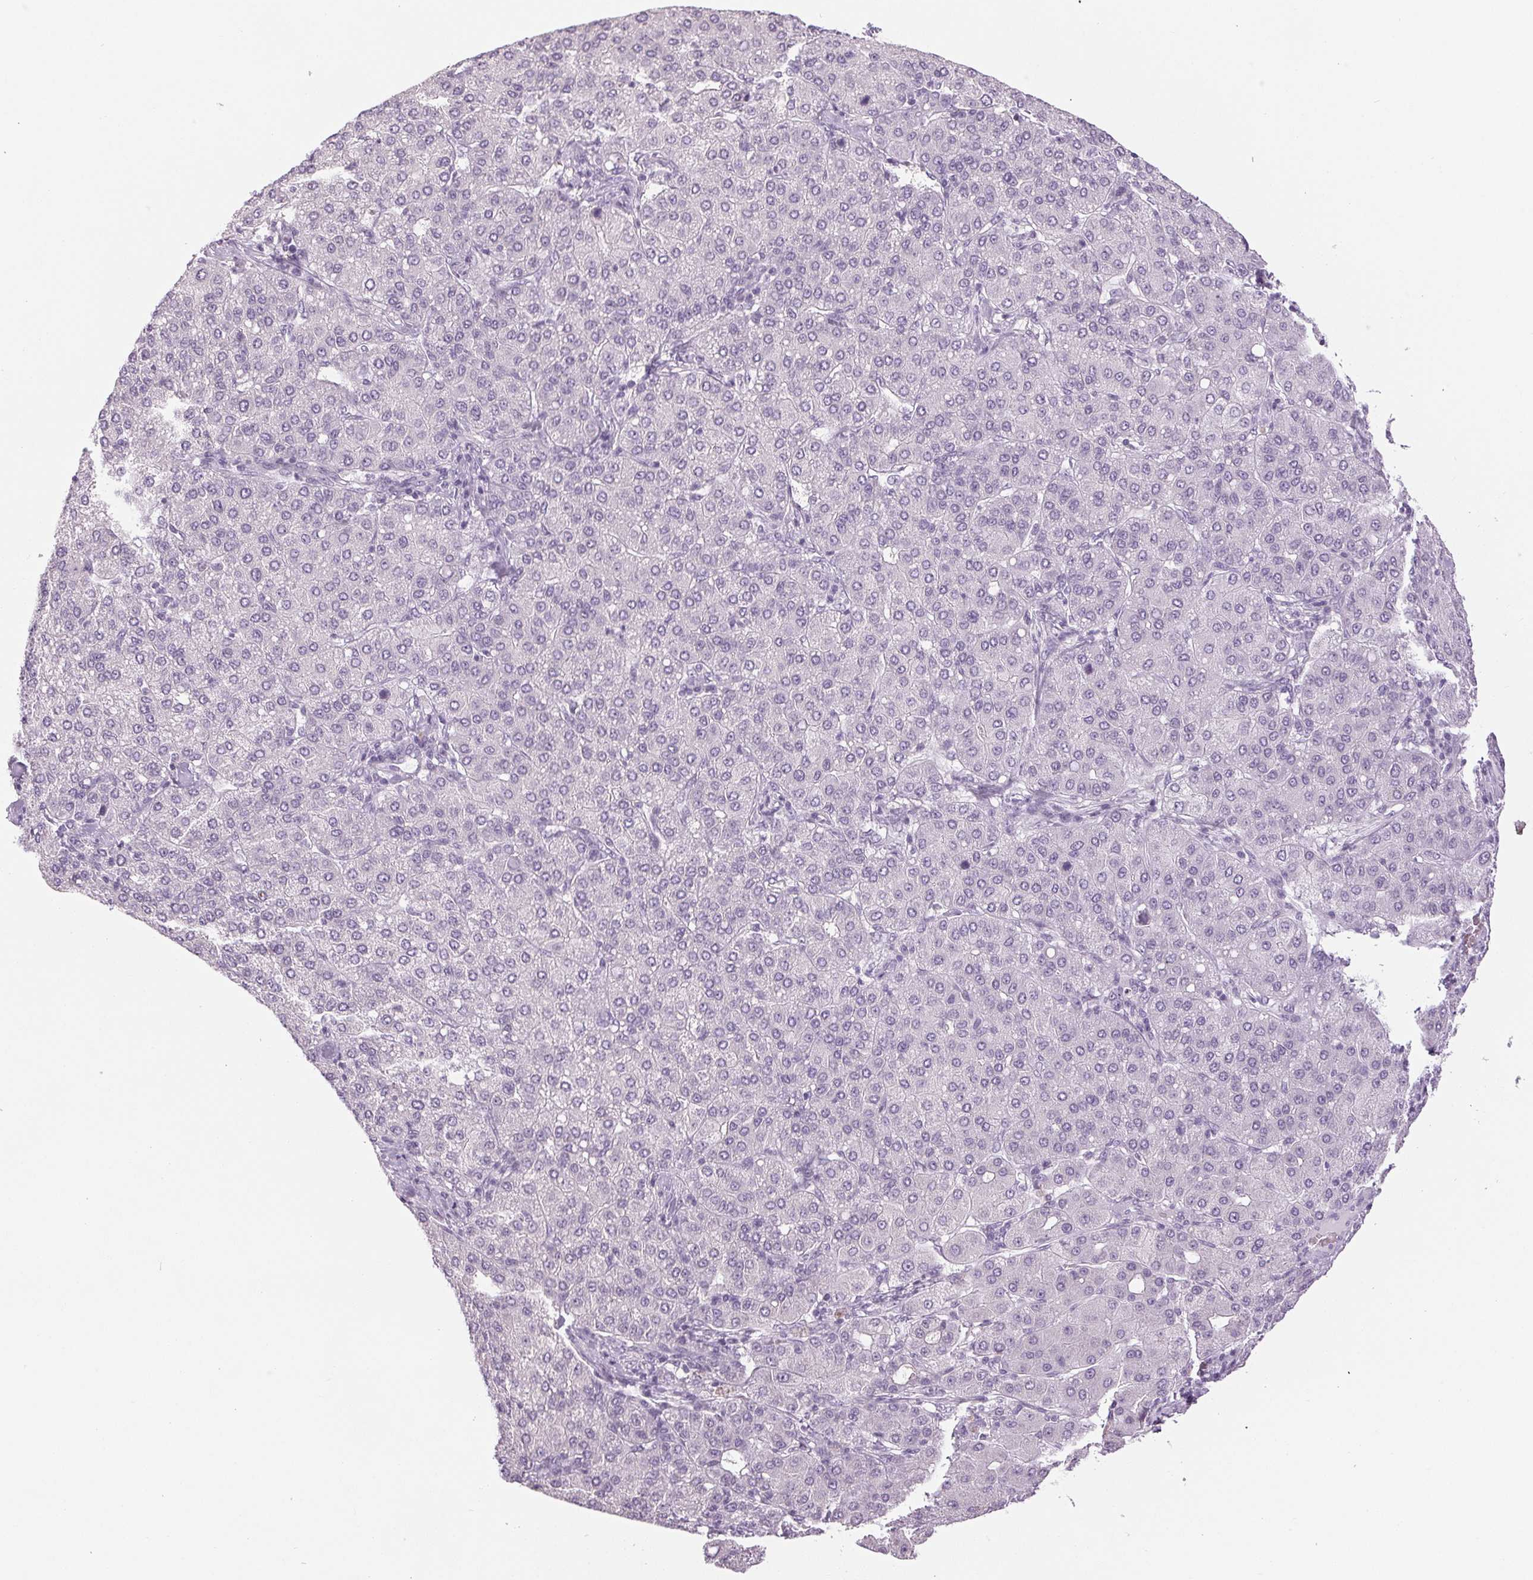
{"staining": {"intensity": "negative", "quantity": "none", "location": "none"}, "tissue": "liver cancer", "cell_type": "Tumor cells", "image_type": "cancer", "snomed": [{"axis": "morphology", "description": "Carcinoma, Hepatocellular, NOS"}, {"axis": "topography", "description": "Liver"}], "caption": "DAB (3,3'-diaminobenzidine) immunohistochemical staining of human liver cancer (hepatocellular carcinoma) shows no significant expression in tumor cells.", "gene": "DNAJC6", "patient": {"sex": "male", "age": 65}}